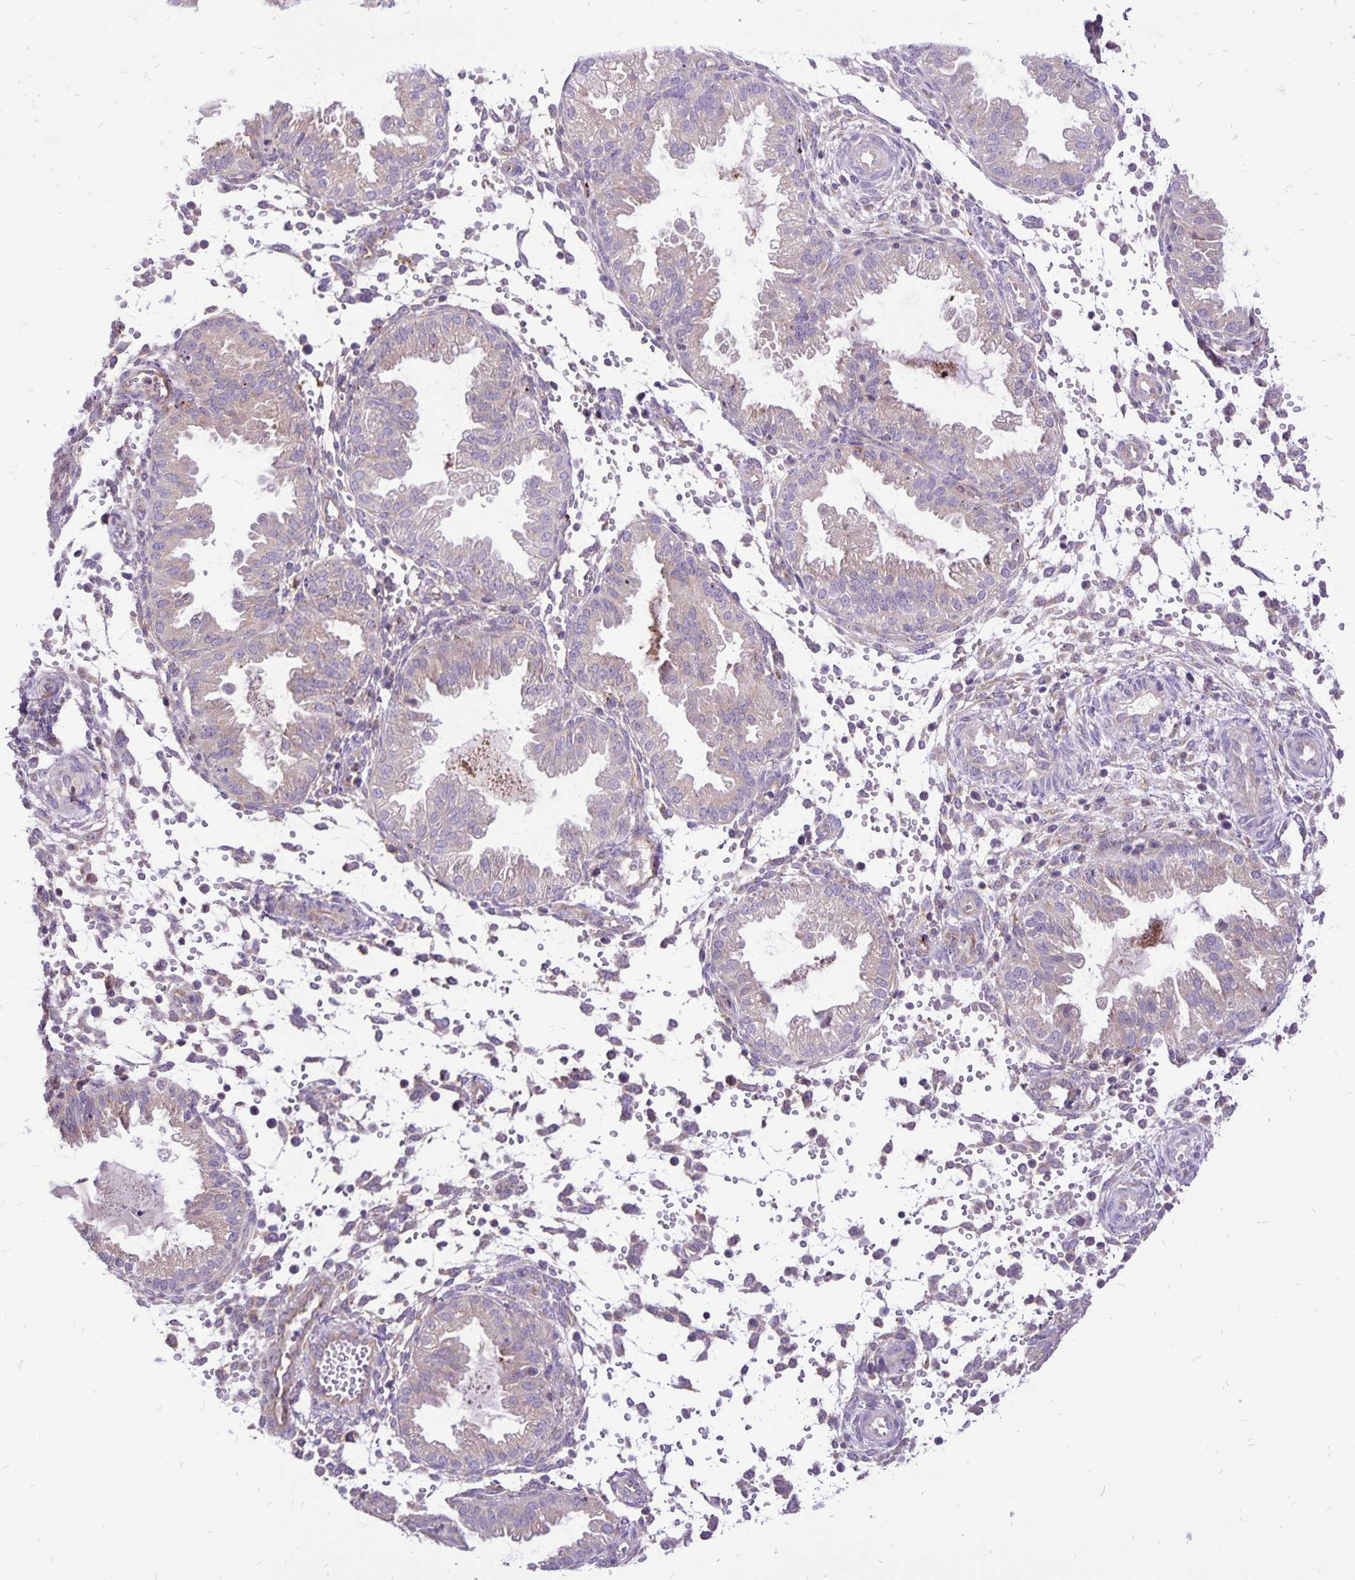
{"staining": {"intensity": "negative", "quantity": "none", "location": "none"}, "tissue": "endometrium", "cell_type": "Cells in endometrial stroma", "image_type": "normal", "snomed": [{"axis": "morphology", "description": "Normal tissue, NOS"}, {"axis": "topography", "description": "Endometrium"}], "caption": "Immunohistochemical staining of unremarkable endometrium shows no significant expression in cells in endometrial stroma.", "gene": "EIF5A", "patient": {"sex": "female", "age": 33}}